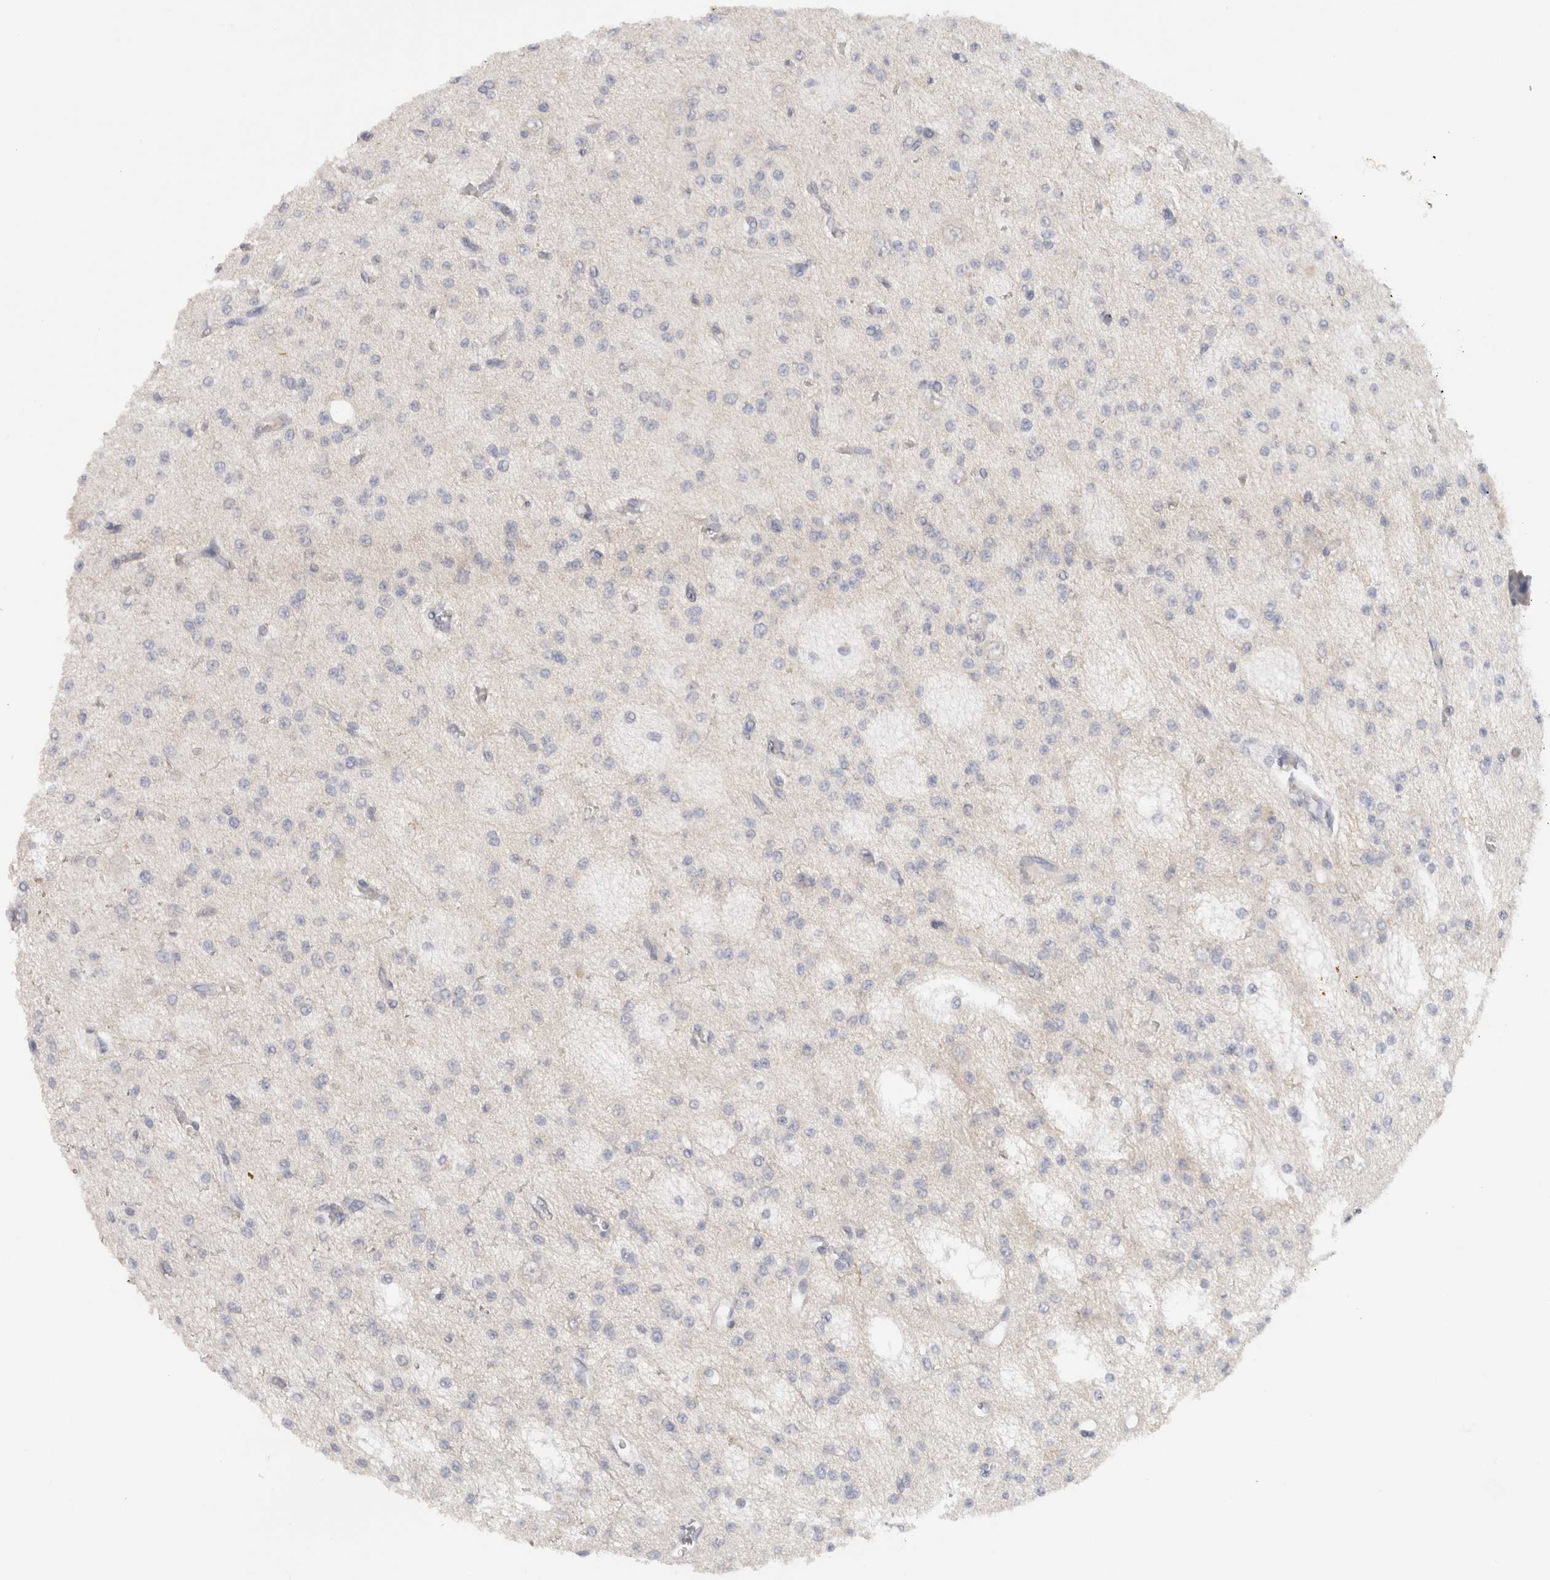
{"staining": {"intensity": "negative", "quantity": "none", "location": "none"}, "tissue": "glioma", "cell_type": "Tumor cells", "image_type": "cancer", "snomed": [{"axis": "morphology", "description": "Glioma, malignant, Low grade"}, {"axis": "topography", "description": "Brain"}], "caption": "The image demonstrates no significant expression in tumor cells of low-grade glioma (malignant).", "gene": "CHRM4", "patient": {"sex": "male", "age": 38}}